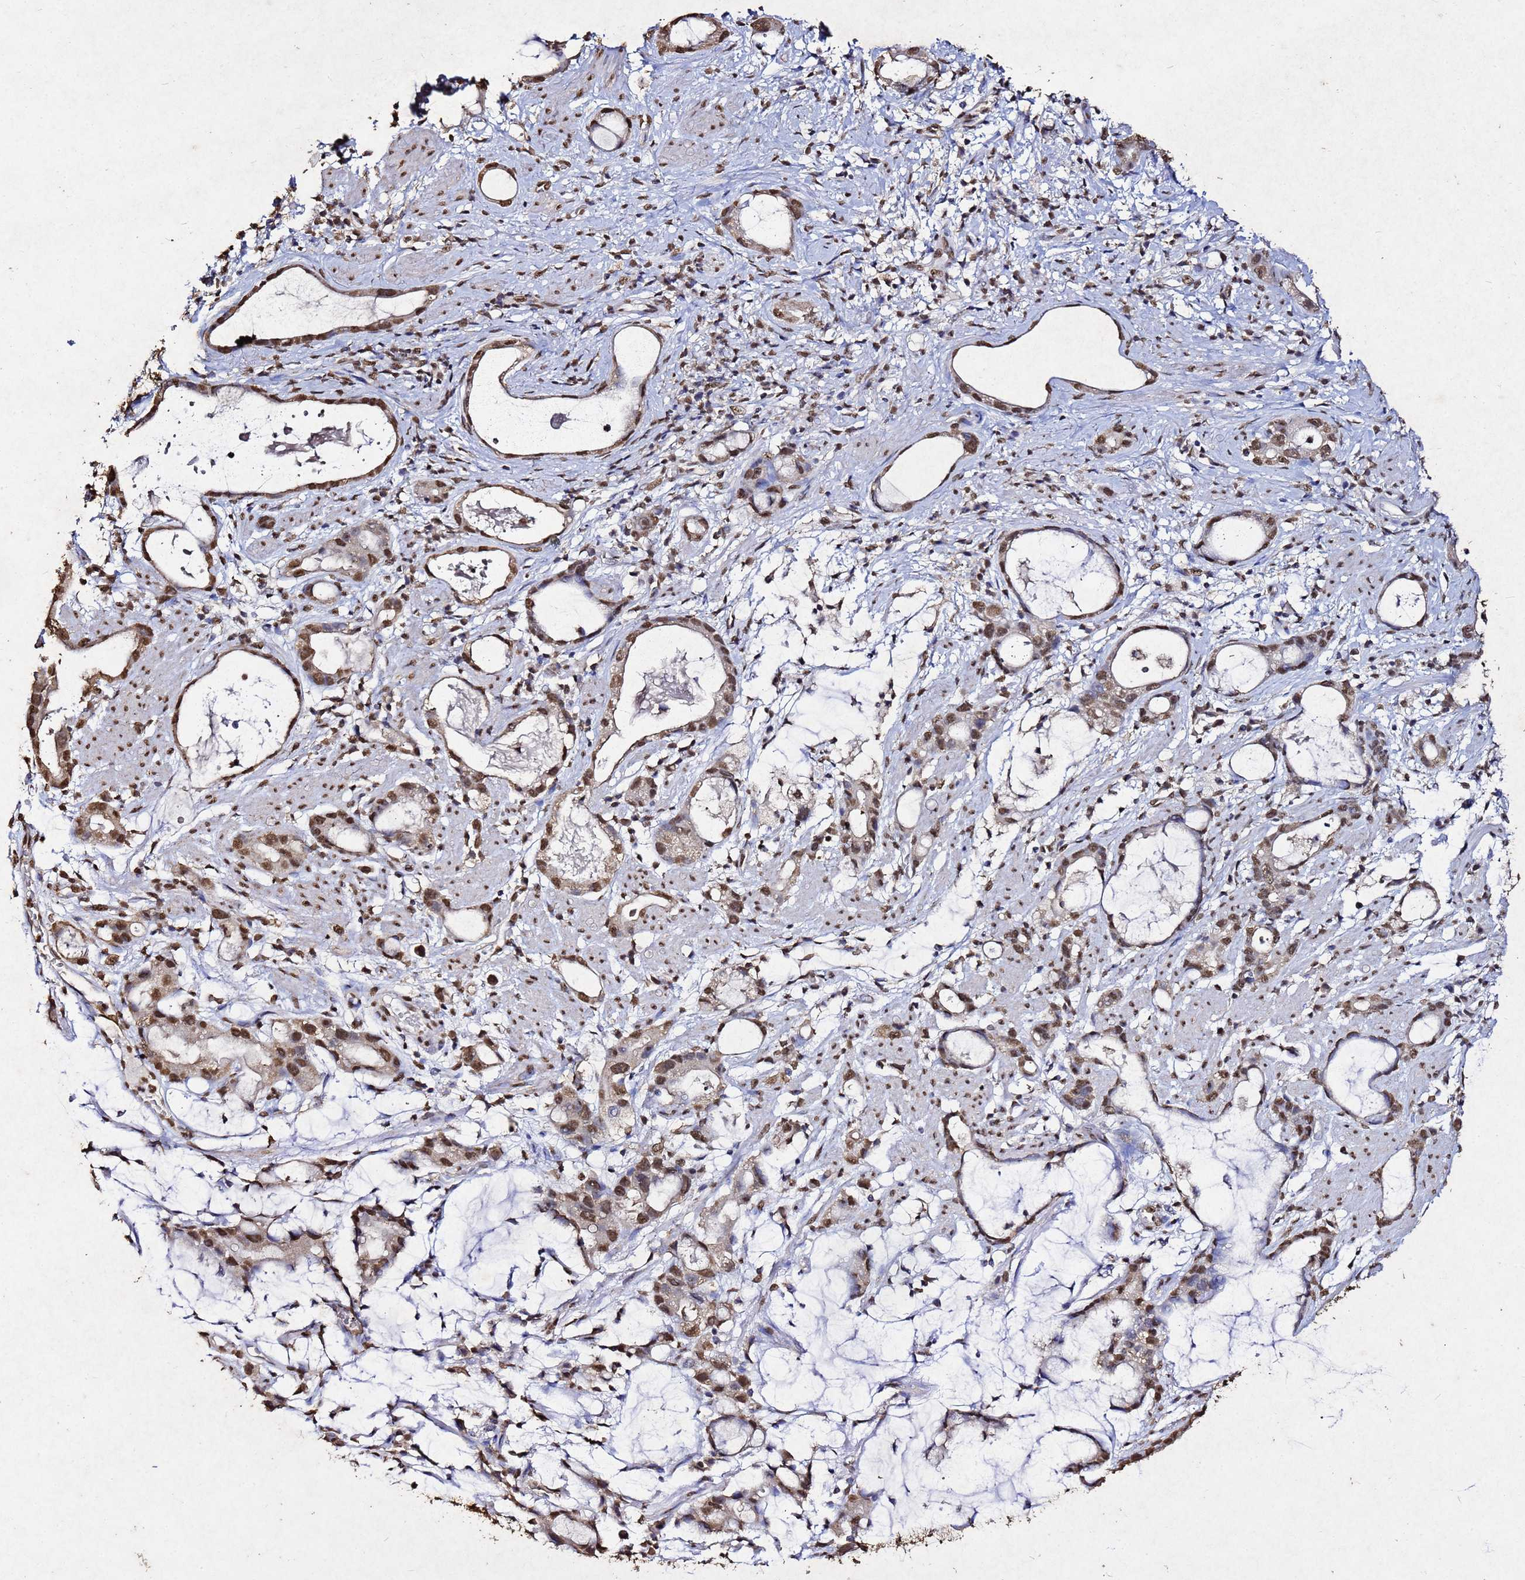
{"staining": {"intensity": "moderate", "quantity": ">75%", "location": "nuclear"}, "tissue": "stomach cancer", "cell_type": "Tumor cells", "image_type": "cancer", "snomed": [{"axis": "morphology", "description": "Adenocarcinoma, NOS"}, {"axis": "topography", "description": "Stomach"}], "caption": "Stomach cancer (adenocarcinoma) stained for a protein (brown) reveals moderate nuclear positive staining in about >75% of tumor cells.", "gene": "MYOCD", "patient": {"sex": "male", "age": 55}}